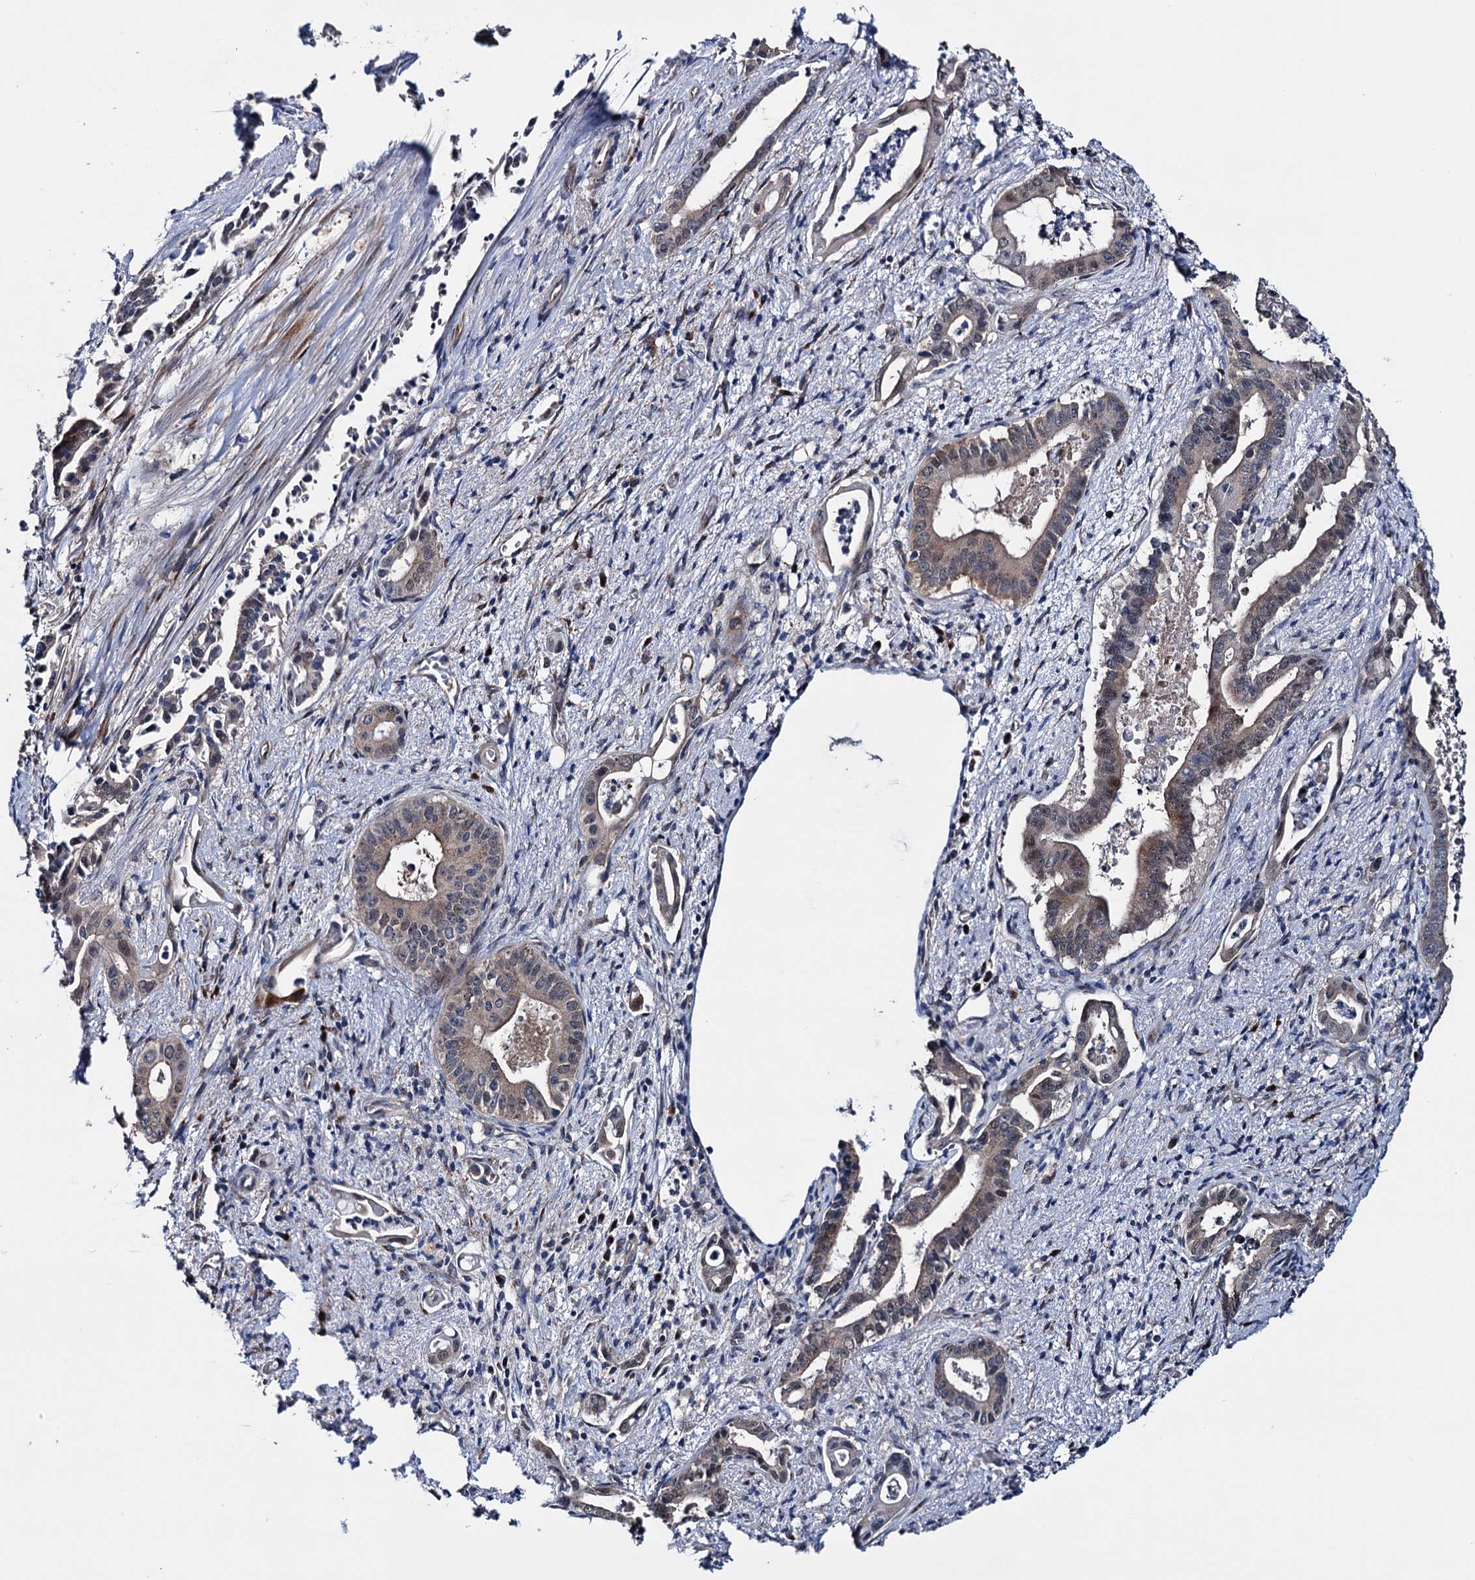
{"staining": {"intensity": "weak", "quantity": "<25%", "location": "cytoplasmic/membranous"}, "tissue": "pancreatic cancer", "cell_type": "Tumor cells", "image_type": "cancer", "snomed": [{"axis": "morphology", "description": "Adenocarcinoma, NOS"}, {"axis": "topography", "description": "Pancreas"}], "caption": "Micrograph shows no protein staining in tumor cells of pancreatic adenocarcinoma tissue.", "gene": "EYA4", "patient": {"sex": "female", "age": 77}}